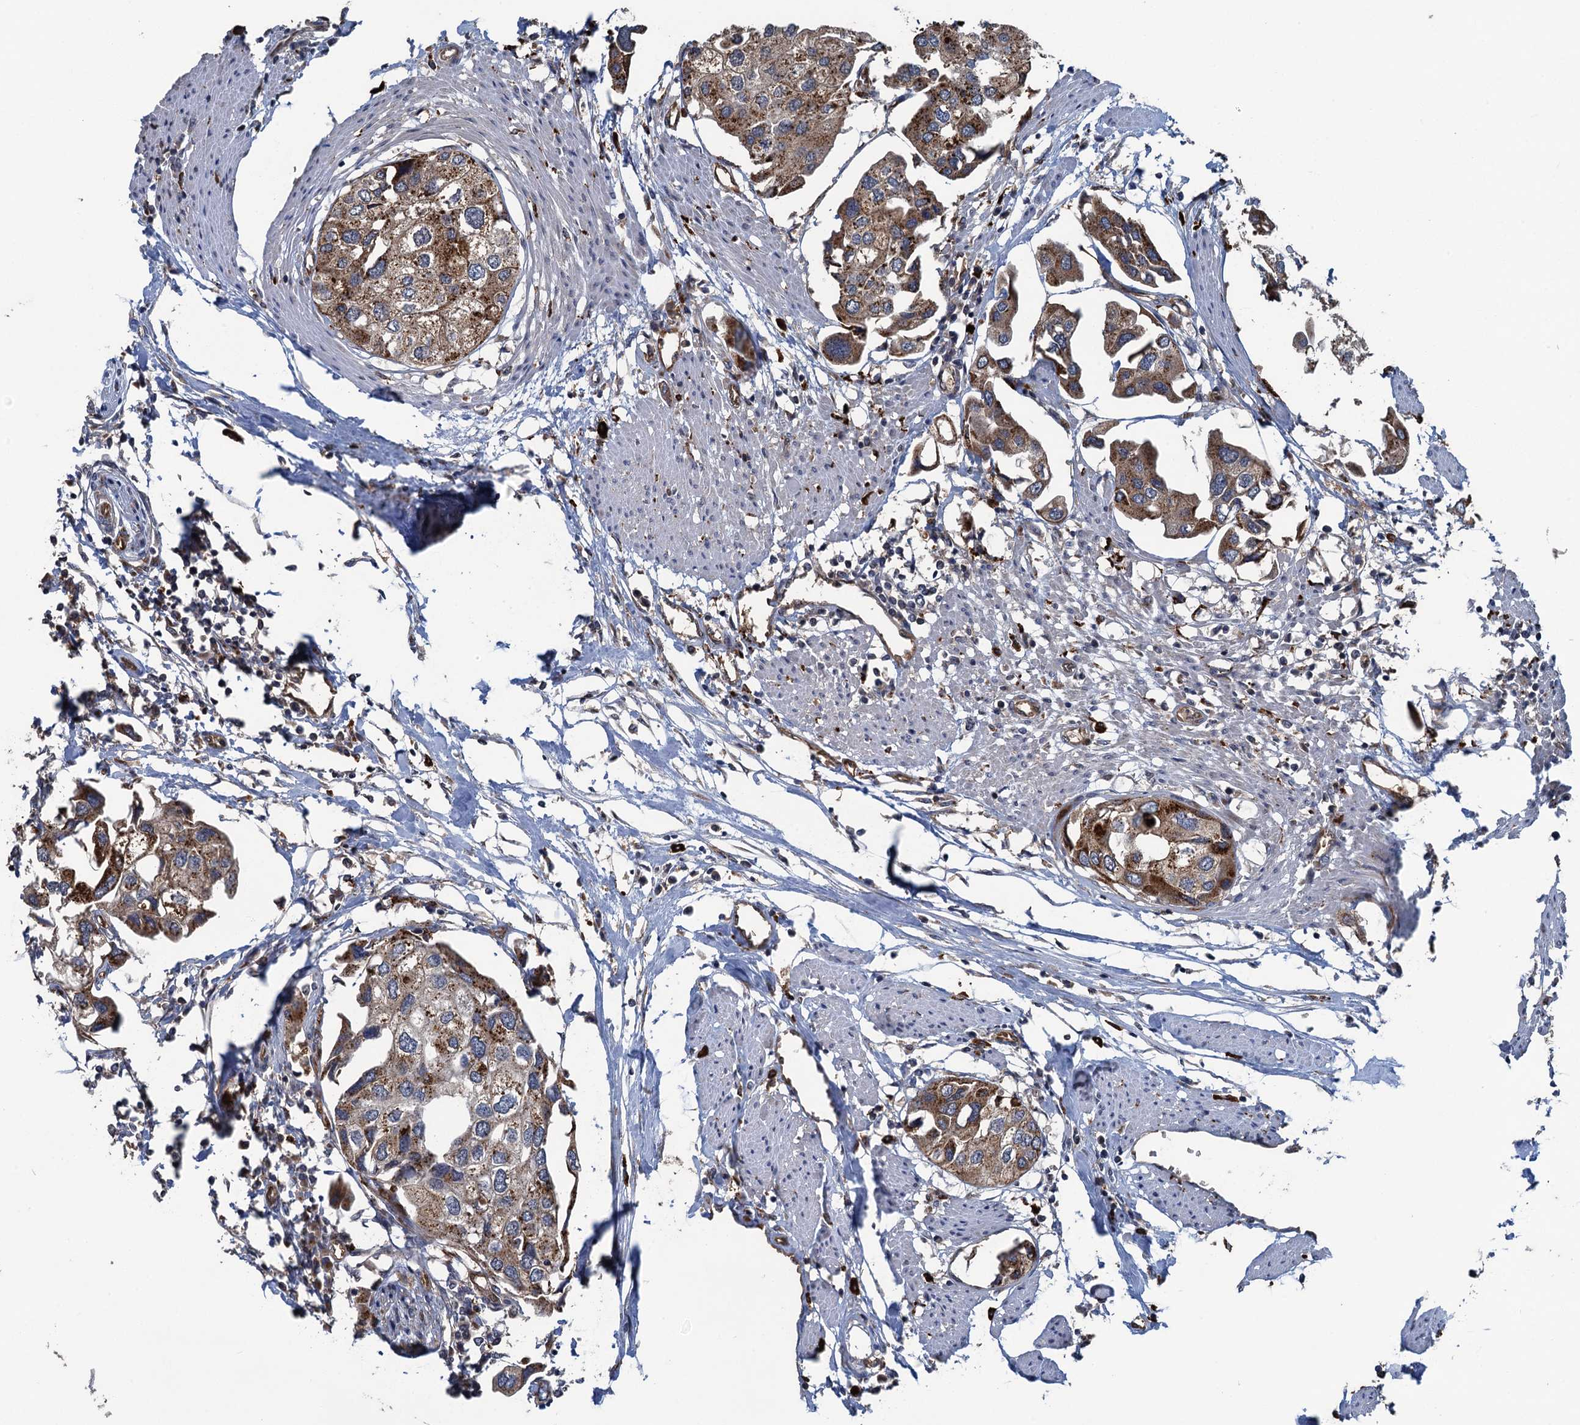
{"staining": {"intensity": "moderate", "quantity": ">75%", "location": "cytoplasmic/membranous"}, "tissue": "urothelial cancer", "cell_type": "Tumor cells", "image_type": "cancer", "snomed": [{"axis": "morphology", "description": "Urothelial carcinoma, High grade"}, {"axis": "topography", "description": "Urinary bladder"}], "caption": "A histopathology image of human urothelial cancer stained for a protein shows moderate cytoplasmic/membranous brown staining in tumor cells.", "gene": "KBTBD8", "patient": {"sex": "male", "age": 64}}